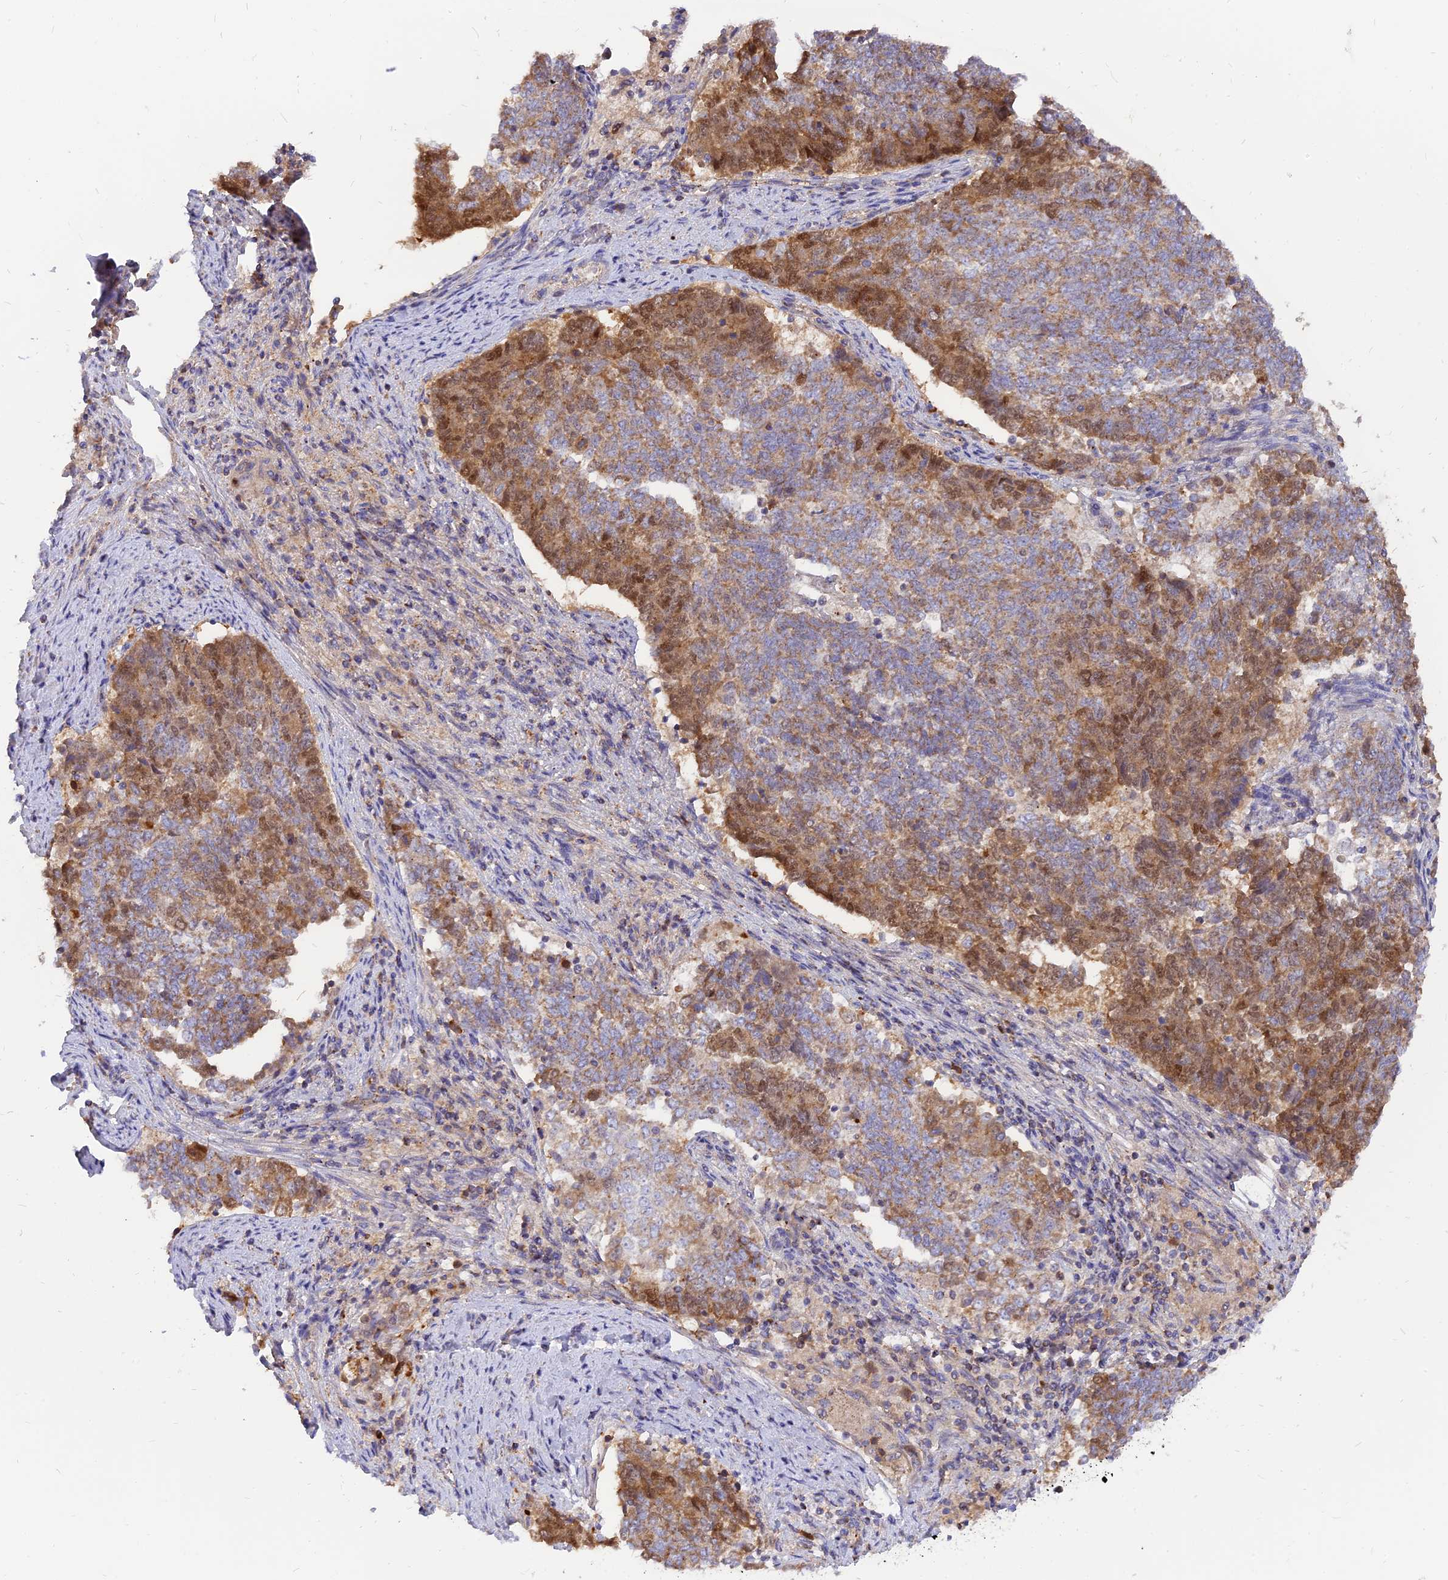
{"staining": {"intensity": "moderate", "quantity": "25%-75%", "location": "cytoplasmic/membranous,nuclear"}, "tissue": "endometrial cancer", "cell_type": "Tumor cells", "image_type": "cancer", "snomed": [{"axis": "morphology", "description": "Adenocarcinoma, NOS"}, {"axis": "topography", "description": "Endometrium"}], "caption": "Moderate cytoplasmic/membranous and nuclear expression is present in approximately 25%-75% of tumor cells in endometrial cancer (adenocarcinoma). (Stains: DAB in brown, nuclei in blue, Microscopy: brightfield microscopy at high magnification).", "gene": "CENPV", "patient": {"sex": "female", "age": 80}}